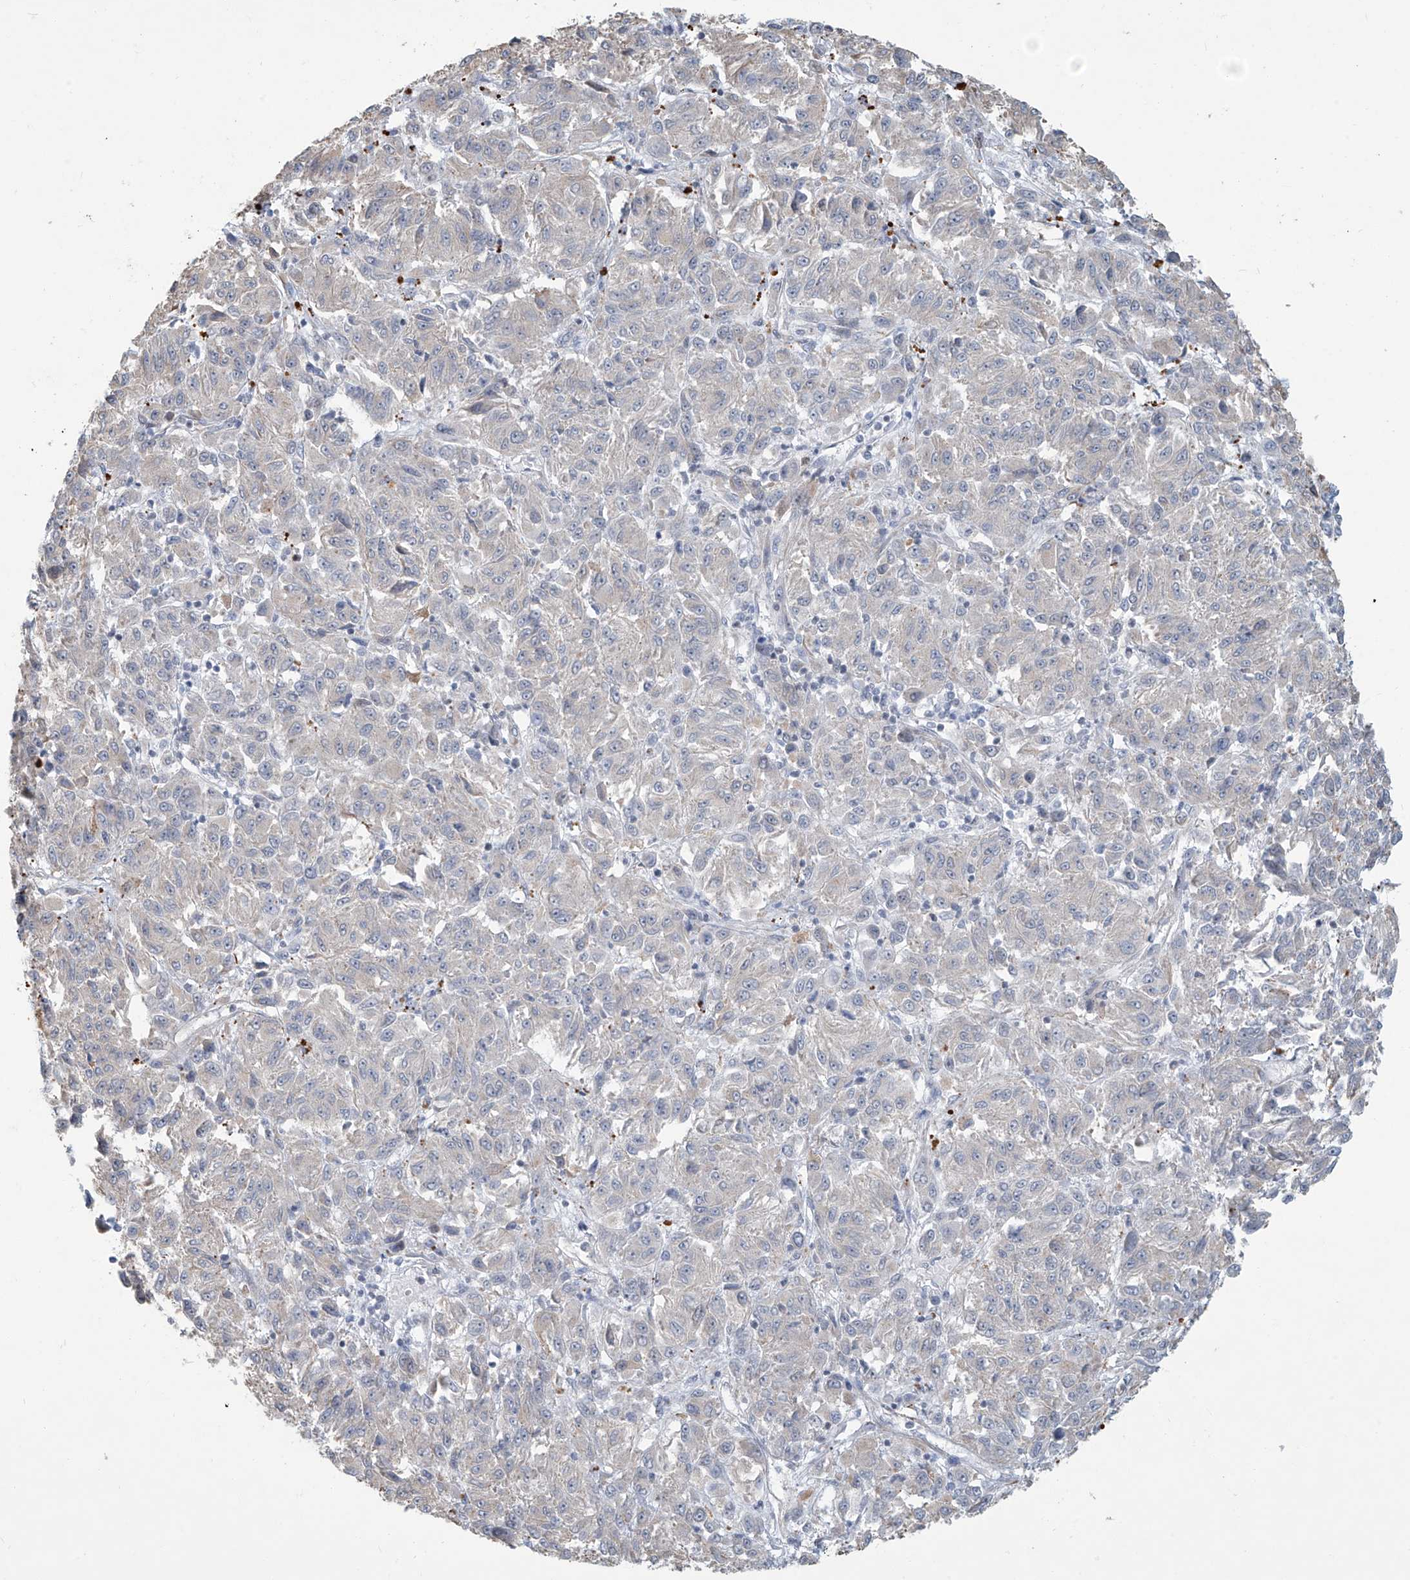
{"staining": {"intensity": "negative", "quantity": "none", "location": "none"}, "tissue": "melanoma", "cell_type": "Tumor cells", "image_type": "cancer", "snomed": [{"axis": "morphology", "description": "Malignant melanoma, Metastatic site"}, {"axis": "topography", "description": "Lung"}], "caption": "High power microscopy image of an immunohistochemistry (IHC) image of malignant melanoma (metastatic site), revealing no significant expression in tumor cells.", "gene": "SARNP", "patient": {"sex": "male", "age": 64}}